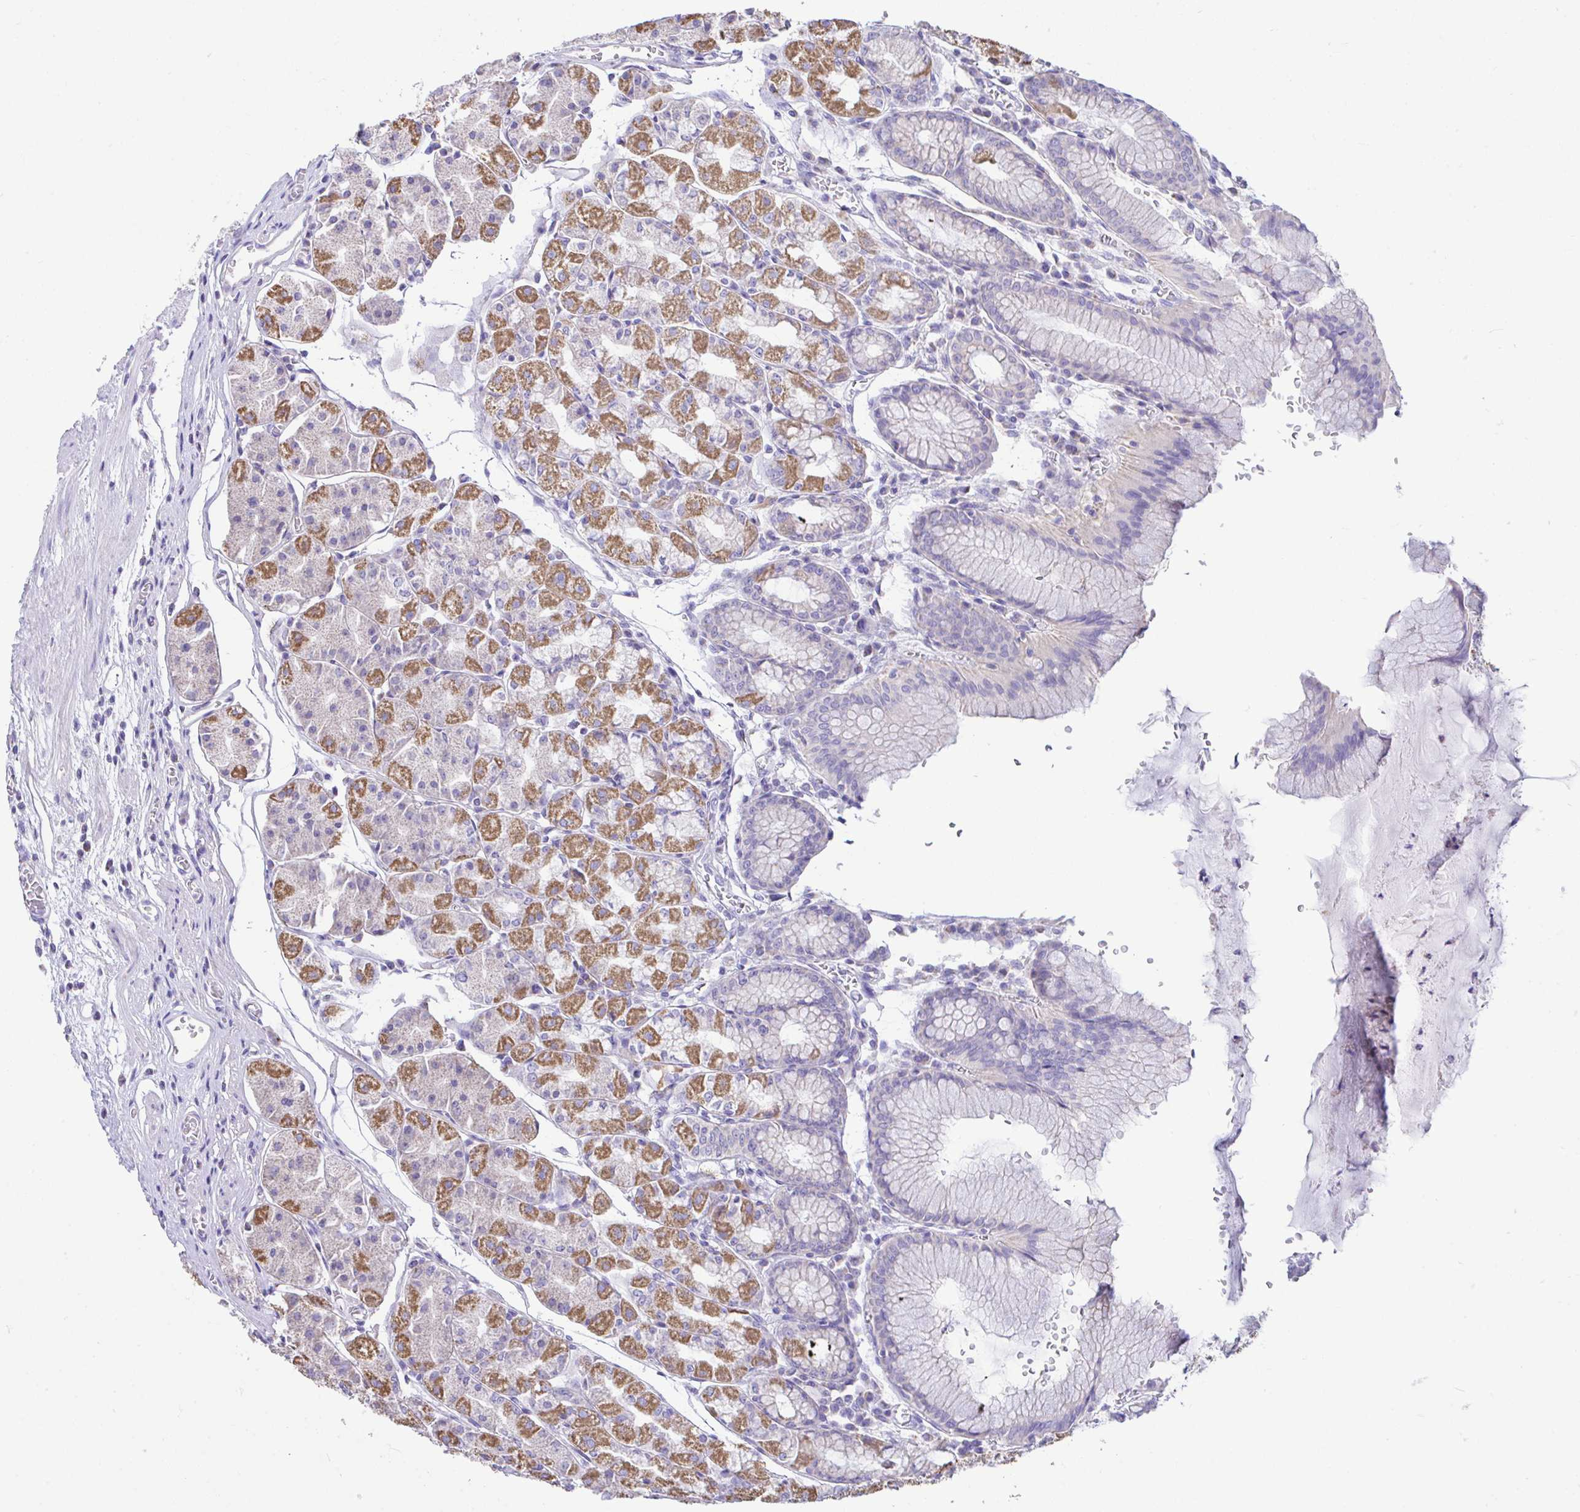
{"staining": {"intensity": "moderate", "quantity": "25%-75%", "location": "cytoplasmic/membranous"}, "tissue": "stomach", "cell_type": "Glandular cells", "image_type": "normal", "snomed": [{"axis": "morphology", "description": "Normal tissue, NOS"}, {"axis": "topography", "description": "Stomach"}], "caption": "About 25%-75% of glandular cells in unremarkable human stomach reveal moderate cytoplasmic/membranous protein expression as visualized by brown immunohistochemical staining.", "gene": "NLRP8", "patient": {"sex": "male", "age": 55}}